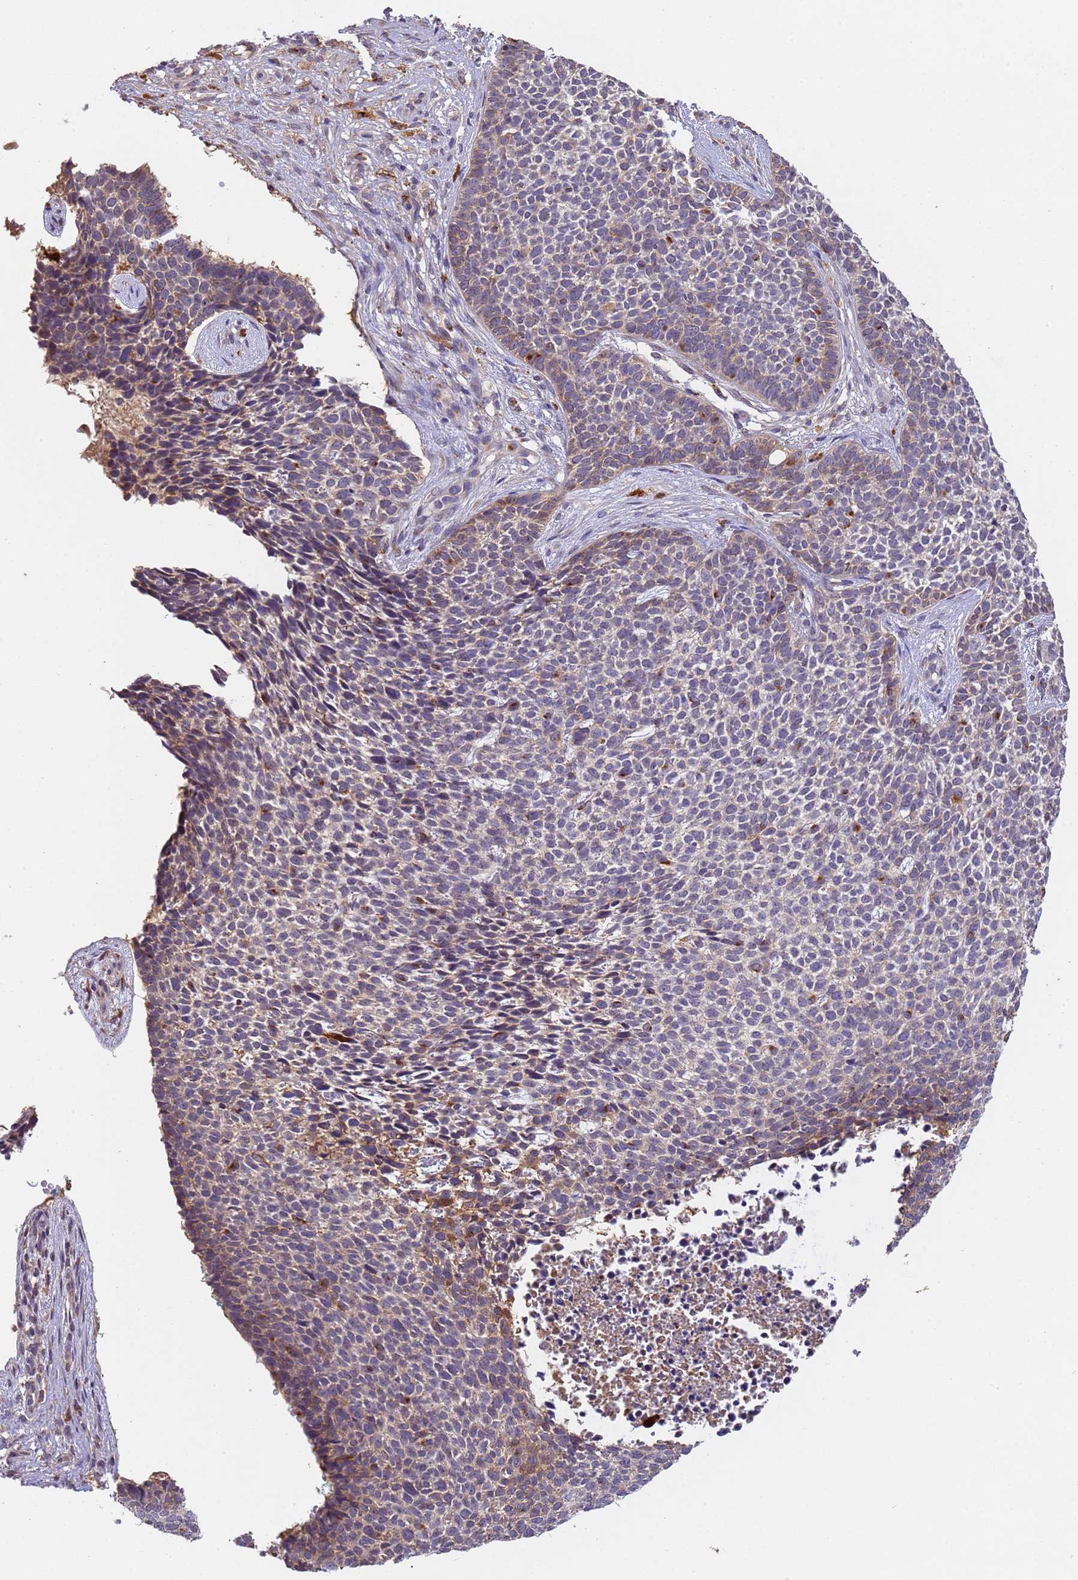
{"staining": {"intensity": "moderate", "quantity": "<25%", "location": "cytoplasmic/membranous"}, "tissue": "skin cancer", "cell_type": "Tumor cells", "image_type": "cancer", "snomed": [{"axis": "morphology", "description": "Basal cell carcinoma"}, {"axis": "topography", "description": "Skin"}], "caption": "Approximately <25% of tumor cells in human basal cell carcinoma (skin) show moderate cytoplasmic/membranous protein positivity as visualized by brown immunohistochemical staining.", "gene": "M6PR", "patient": {"sex": "female", "age": 84}}